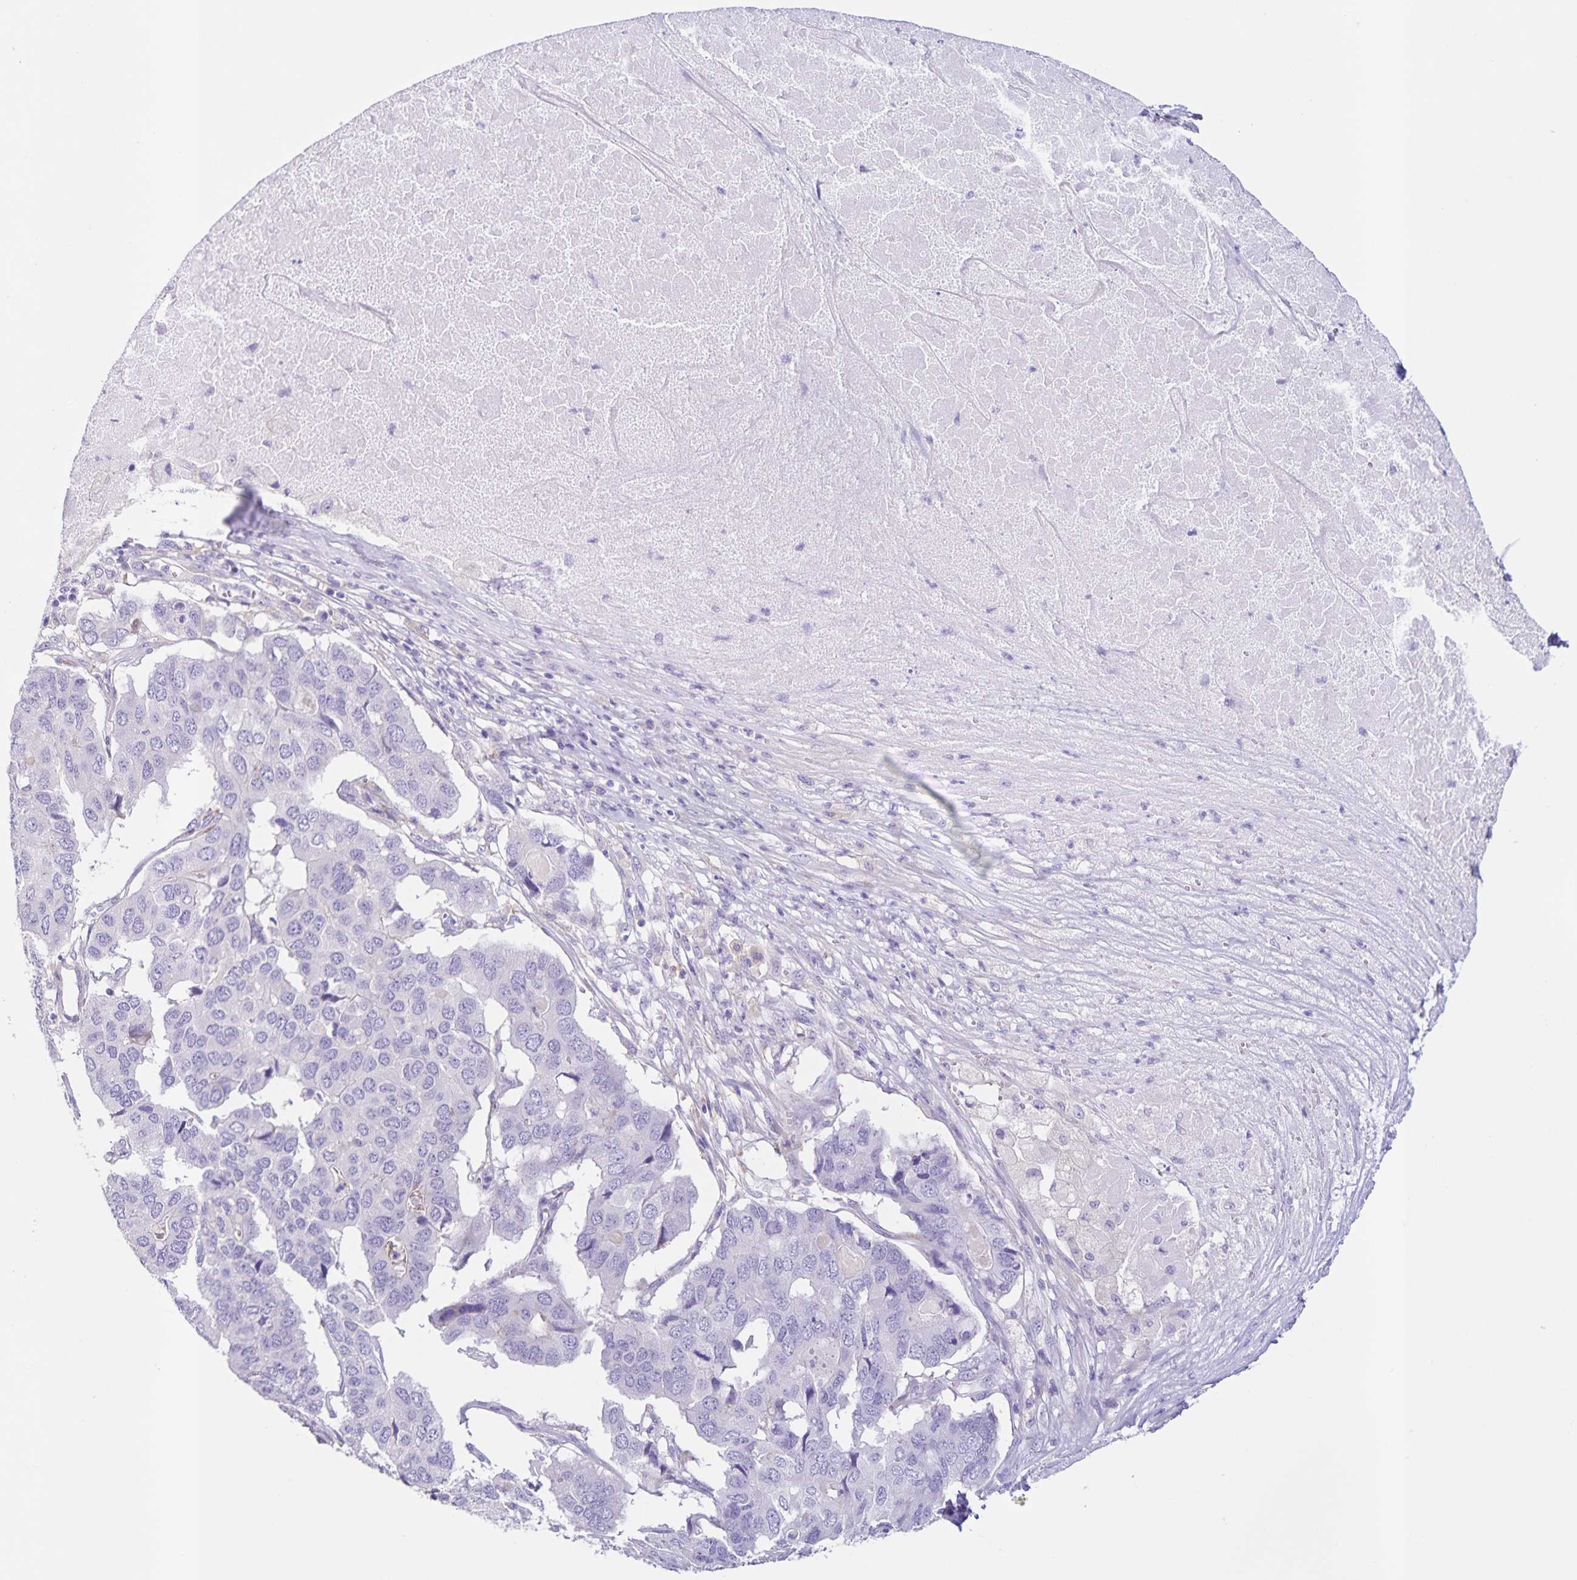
{"staining": {"intensity": "negative", "quantity": "none", "location": "none"}, "tissue": "pancreatic cancer", "cell_type": "Tumor cells", "image_type": "cancer", "snomed": [{"axis": "morphology", "description": "Adenocarcinoma, NOS"}, {"axis": "topography", "description": "Pancreas"}], "caption": "IHC micrograph of neoplastic tissue: human adenocarcinoma (pancreatic) stained with DAB displays no significant protein staining in tumor cells.", "gene": "BOLL", "patient": {"sex": "male", "age": 50}}